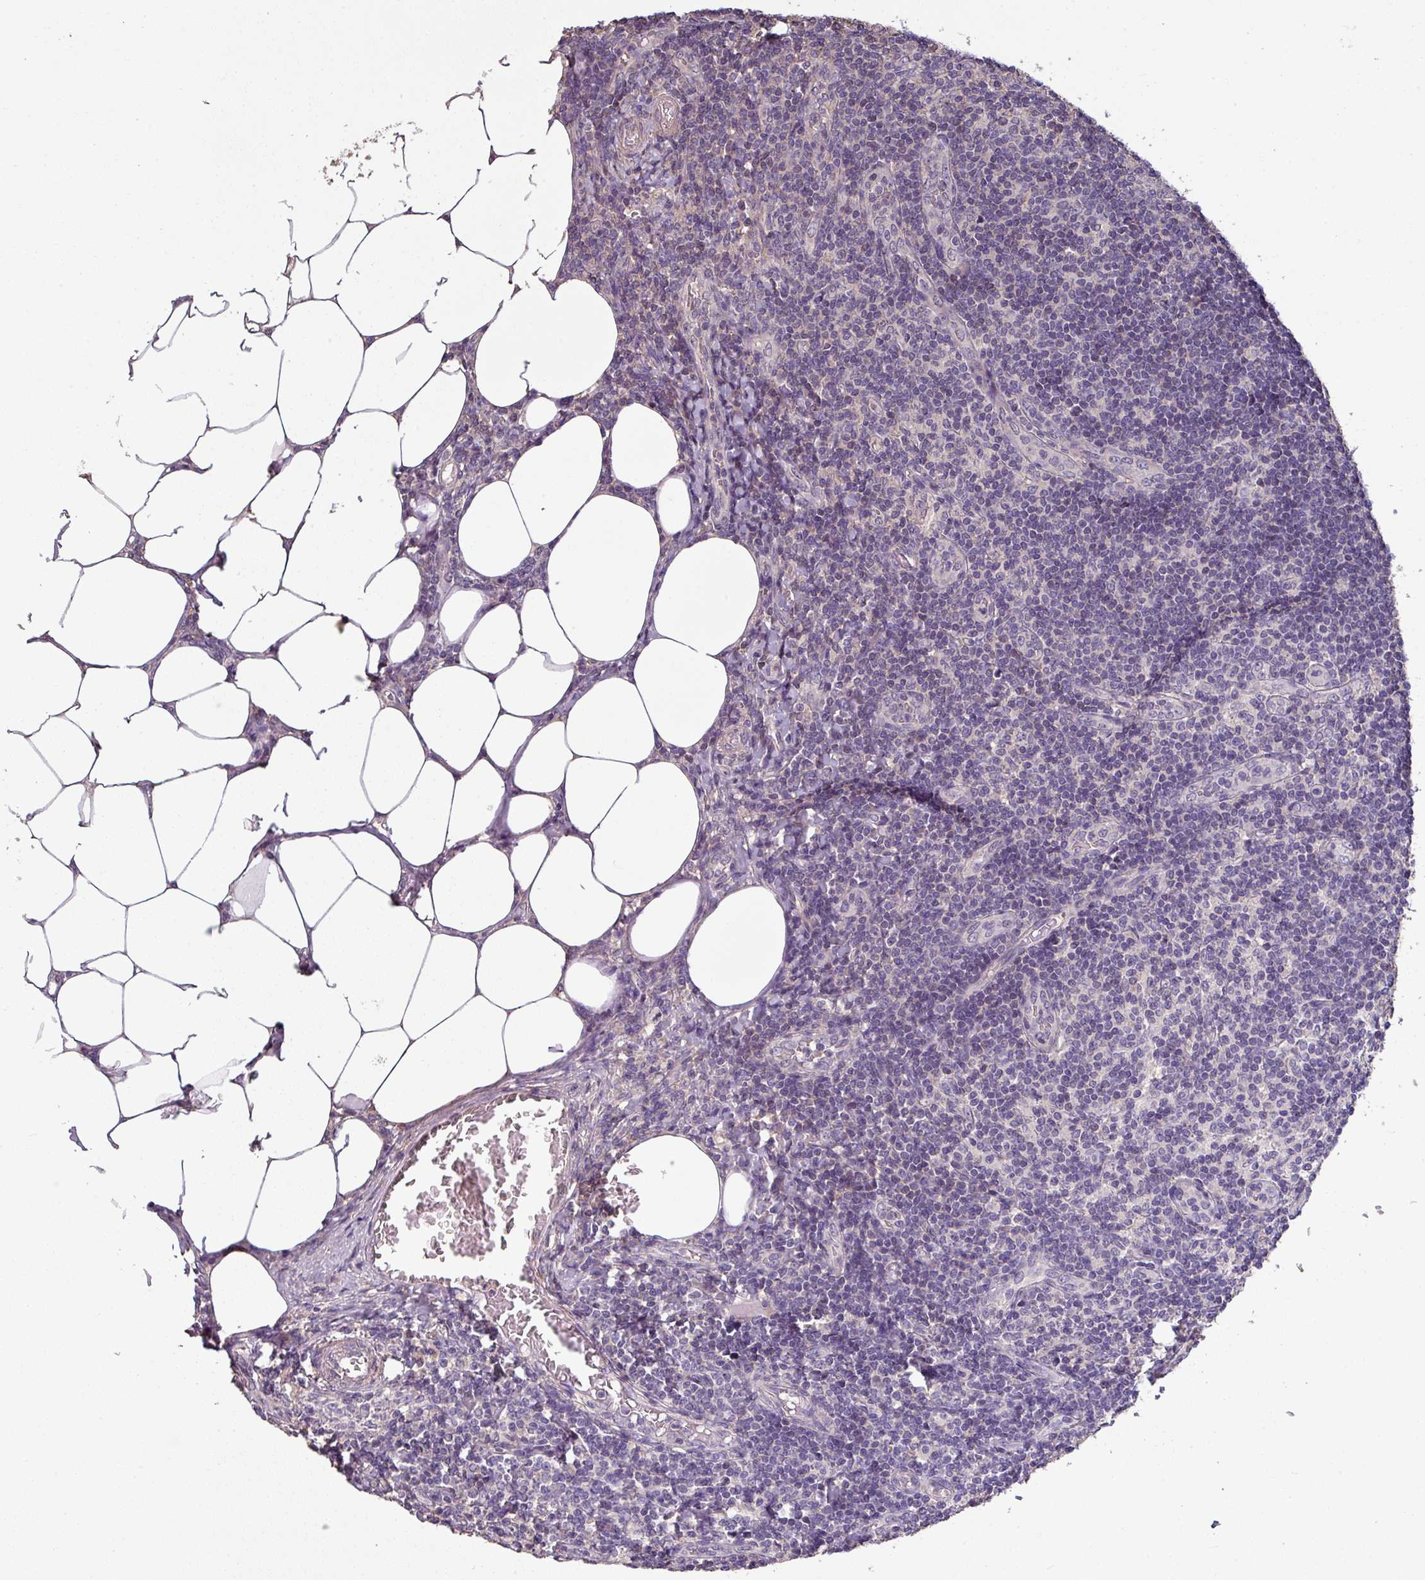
{"staining": {"intensity": "weak", "quantity": "<25%", "location": "cytoplasmic/membranous"}, "tissue": "lymph node", "cell_type": "Germinal center cells", "image_type": "normal", "snomed": [{"axis": "morphology", "description": "Normal tissue, NOS"}, {"axis": "topography", "description": "Lymph node"}], "caption": "Human lymph node stained for a protein using immunohistochemistry reveals no staining in germinal center cells.", "gene": "ISLR", "patient": {"sex": "female", "age": 59}}